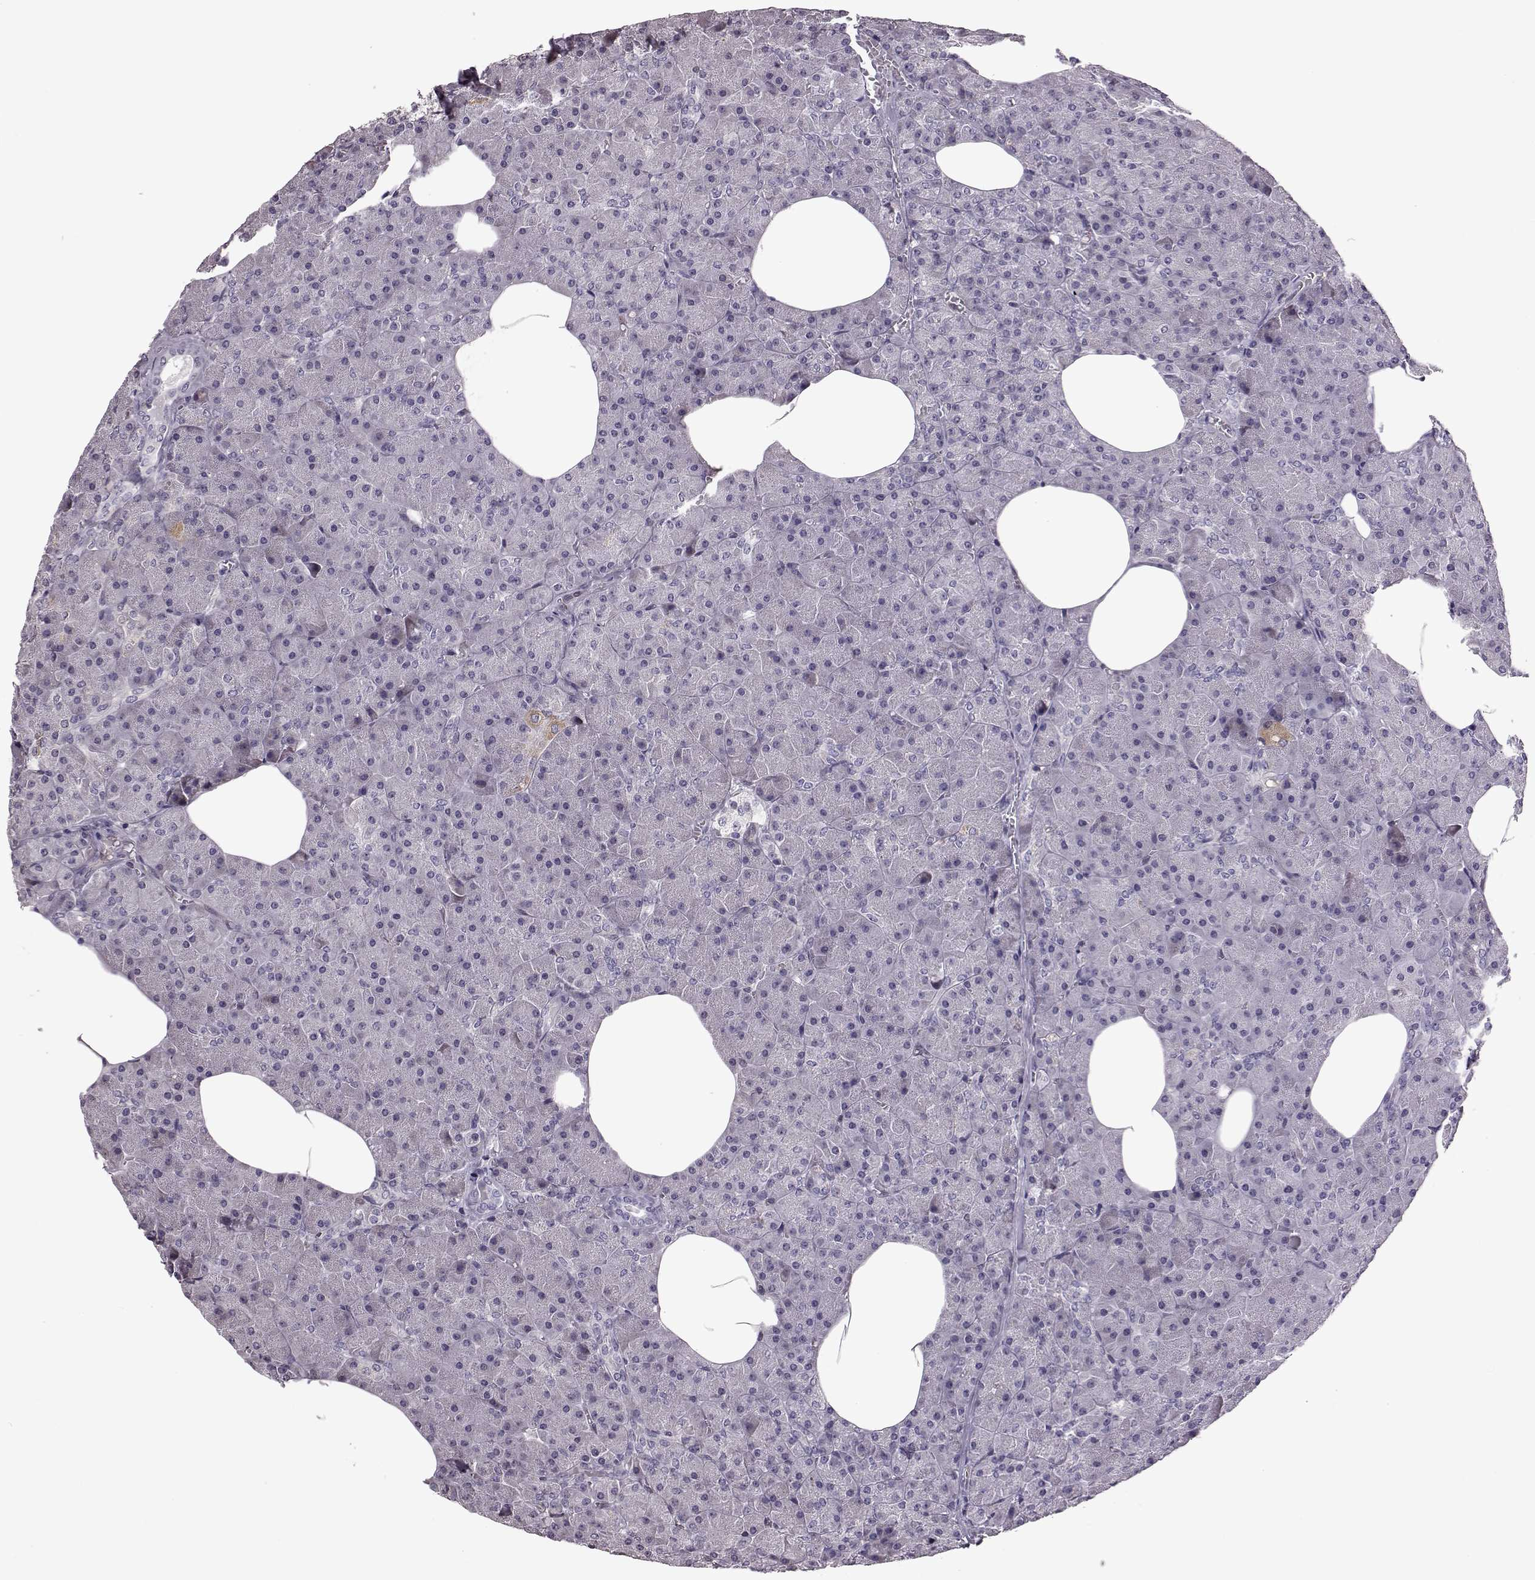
{"staining": {"intensity": "moderate", "quantity": "<25%", "location": "cytoplasmic/membranous"}, "tissue": "pancreas", "cell_type": "Exocrine glandular cells", "image_type": "normal", "snomed": [{"axis": "morphology", "description": "Normal tissue, NOS"}, {"axis": "topography", "description": "Pancreas"}], "caption": "There is low levels of moderate cytoplasmic/membranous positivity in exocrine glandular cells of normal pancreas, as demonstrated by immunohistochemical staining (brown color).", "gene": "CDC42SE1", "patient": {"sex": "female", "age": 45}}